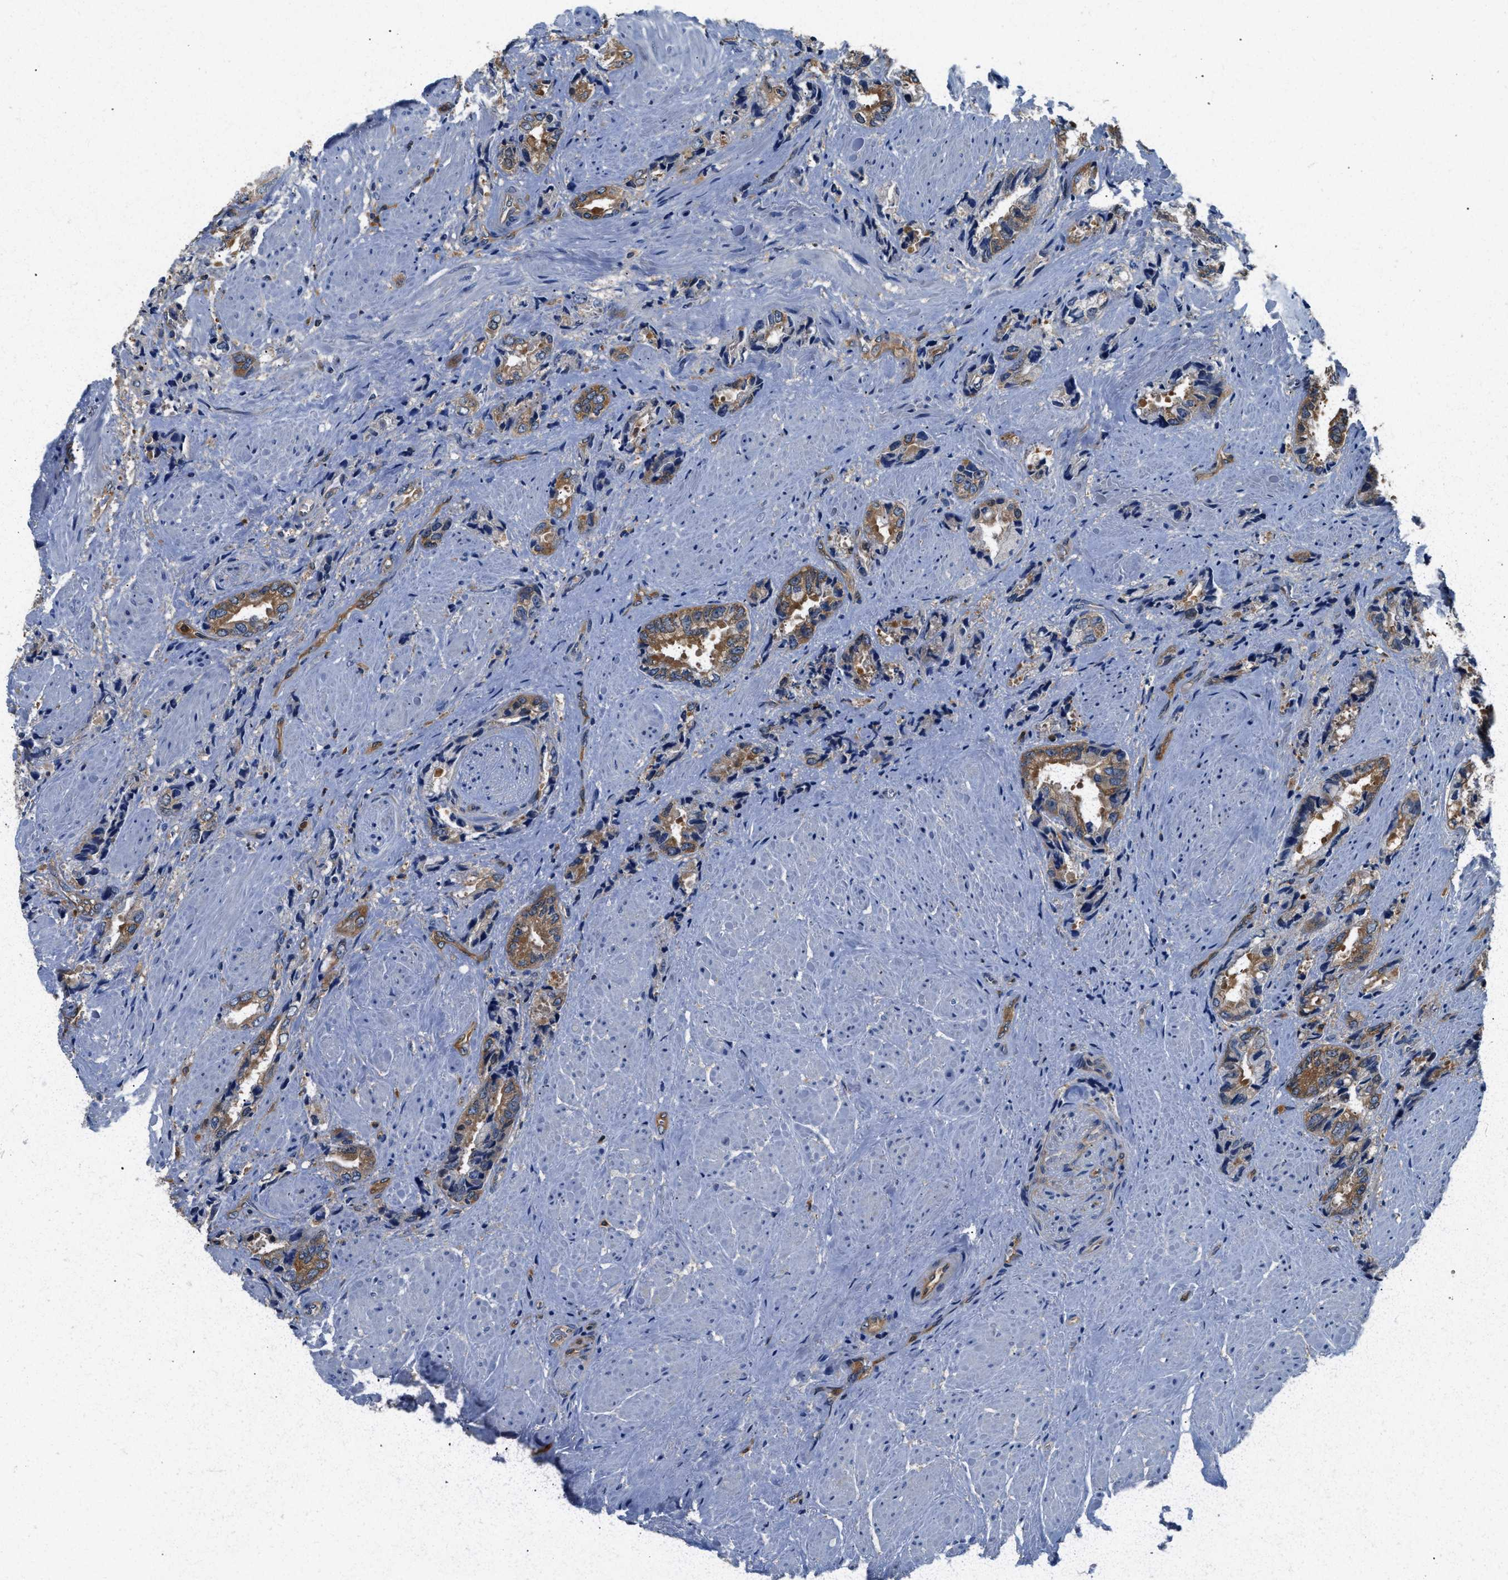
{"staining": {"intensity": "moderate", "quantity": "25%-75%", "location": "cytoplasmic/membranous"}, "tissue": "prostate cancer", "cell_type": "Tumor cells", "image_type": "cancer", "snomed": [{"axis": "morphology", "description": "Adenocarcinoma, High grade"}, {"axis": "topography", "description": "Prostate"}], "caption": "Protein expression analysis of human prostate high-grade adenocarcinoma reveals moderate cytoplasmic/membranous positivity in about 25%-75% of tumor cells.", "gene": "PKM", "patient": {"sex": "male", "age": 61}}